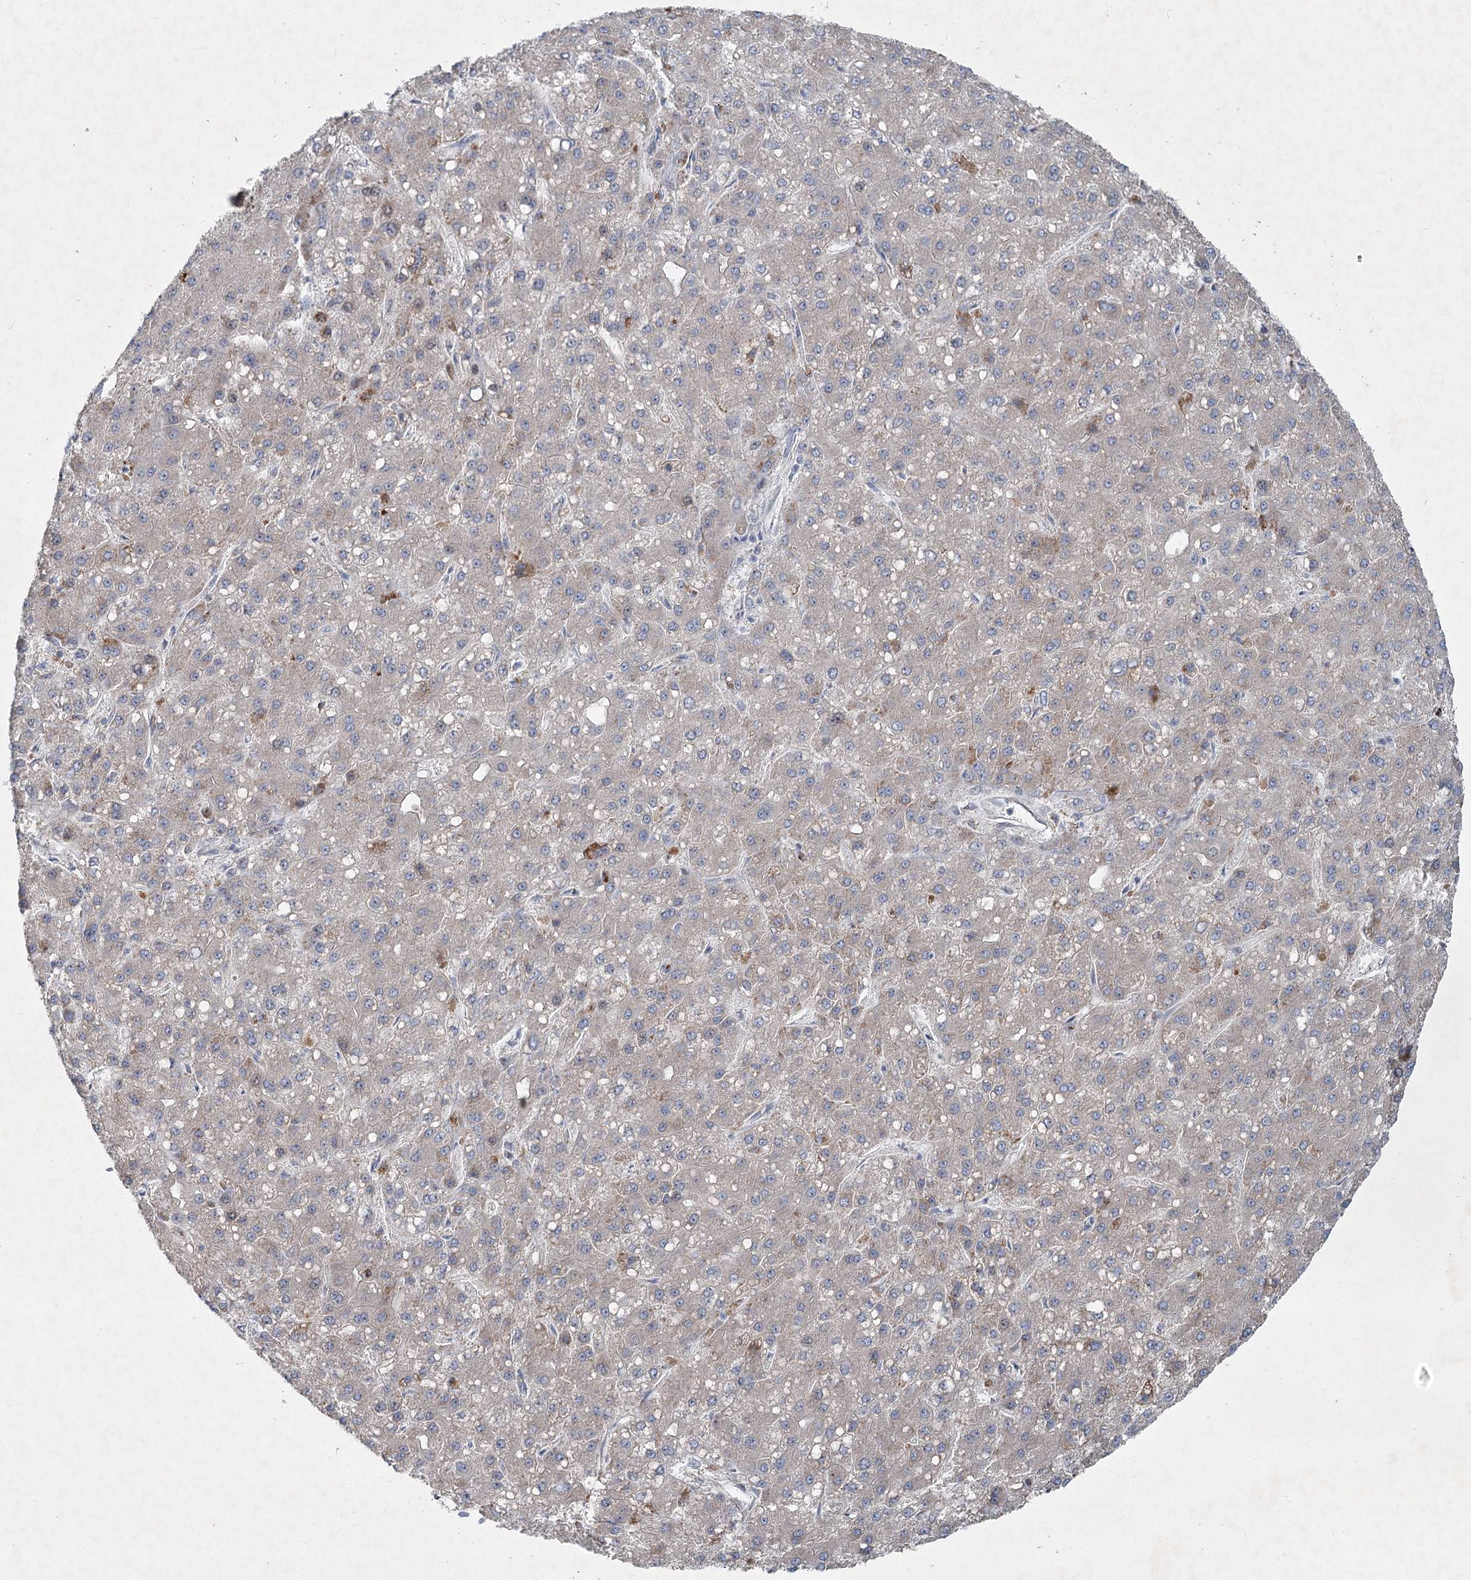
{"staining": {"intensity": "weak", "quantity": "<25%", "location": "cytoplasmic/membranous"}, "tissue": "liver cancer", "cell_type": "Tumor cells", "image_type": "cancer", "snomed": [{"axis": "morphology", "description": "Carcinoma, Hepatocellular, NOS"}, {"axis": "topography", "description": "Liver"}], "caption": "The histopathology image reveals no significant staining in tumor cells of liver hepatocellular carcinoma.", "gene": "PLA2G12A", "patient": {"sex": "male", "age": 67}}